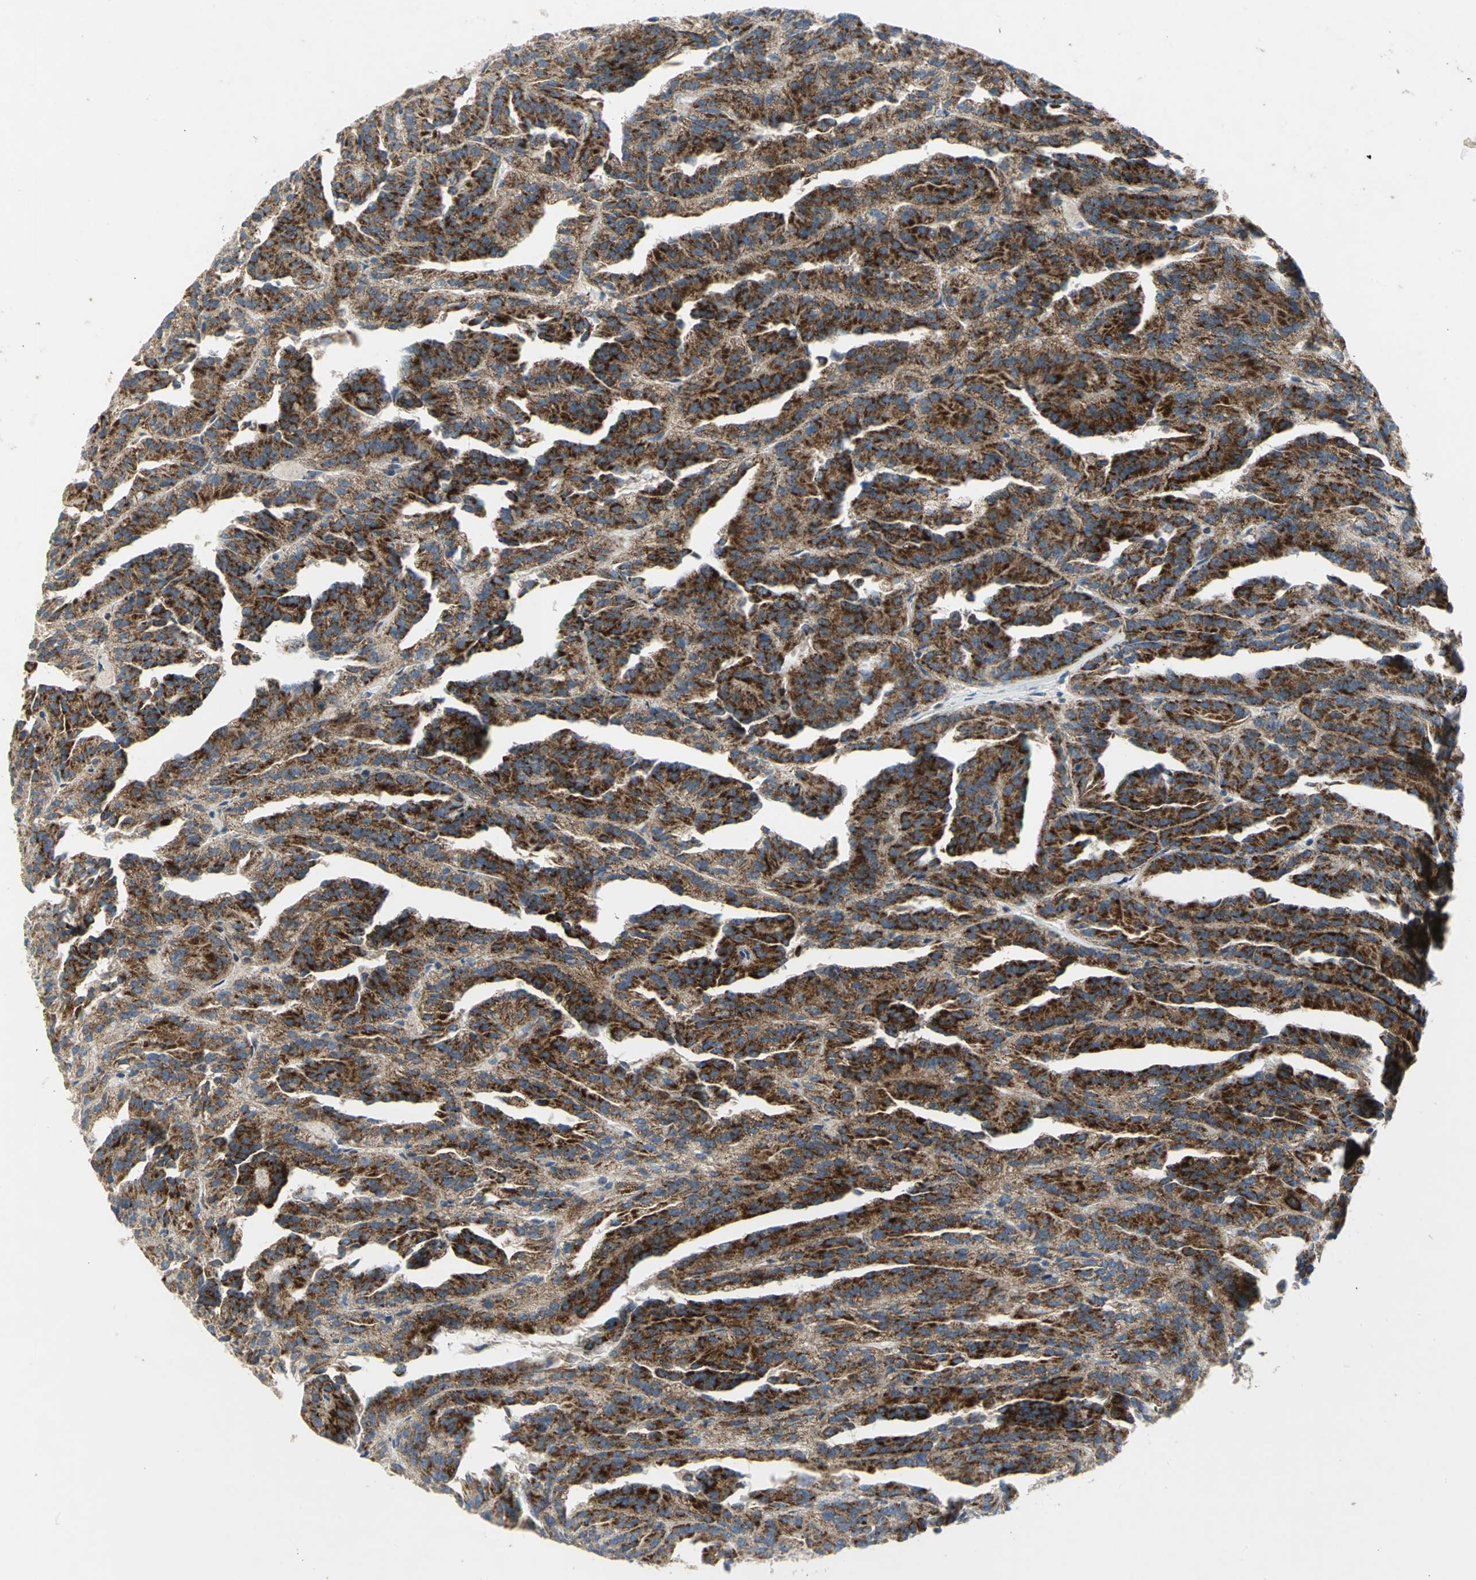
{"staining": {"intensity": "strong", "quantity": ">75%", "location": "cytoplasmic/membranous"}, "tissue": "renal cancer", "cell_type": "Tumor cells", "image_type": "cancer", "snomed": [{"axis": "morphology", "description": "Adenocarcinoma, NOS"}, {"axis": "topography", "description": "Kidney"}], "caption": "High-magnification brightfield microscopy of adenocarcinoma (renal) stained with DAB (brown) and counterstained with hematoxylin (blue). tumor cells exhibit strong cytoplasmic/membranous staining is identified in approximately>75% of cells. Nuclei are stained in blue.", "gene": "SPPL2B", "patient": {"sex": "male", "age": 46}}